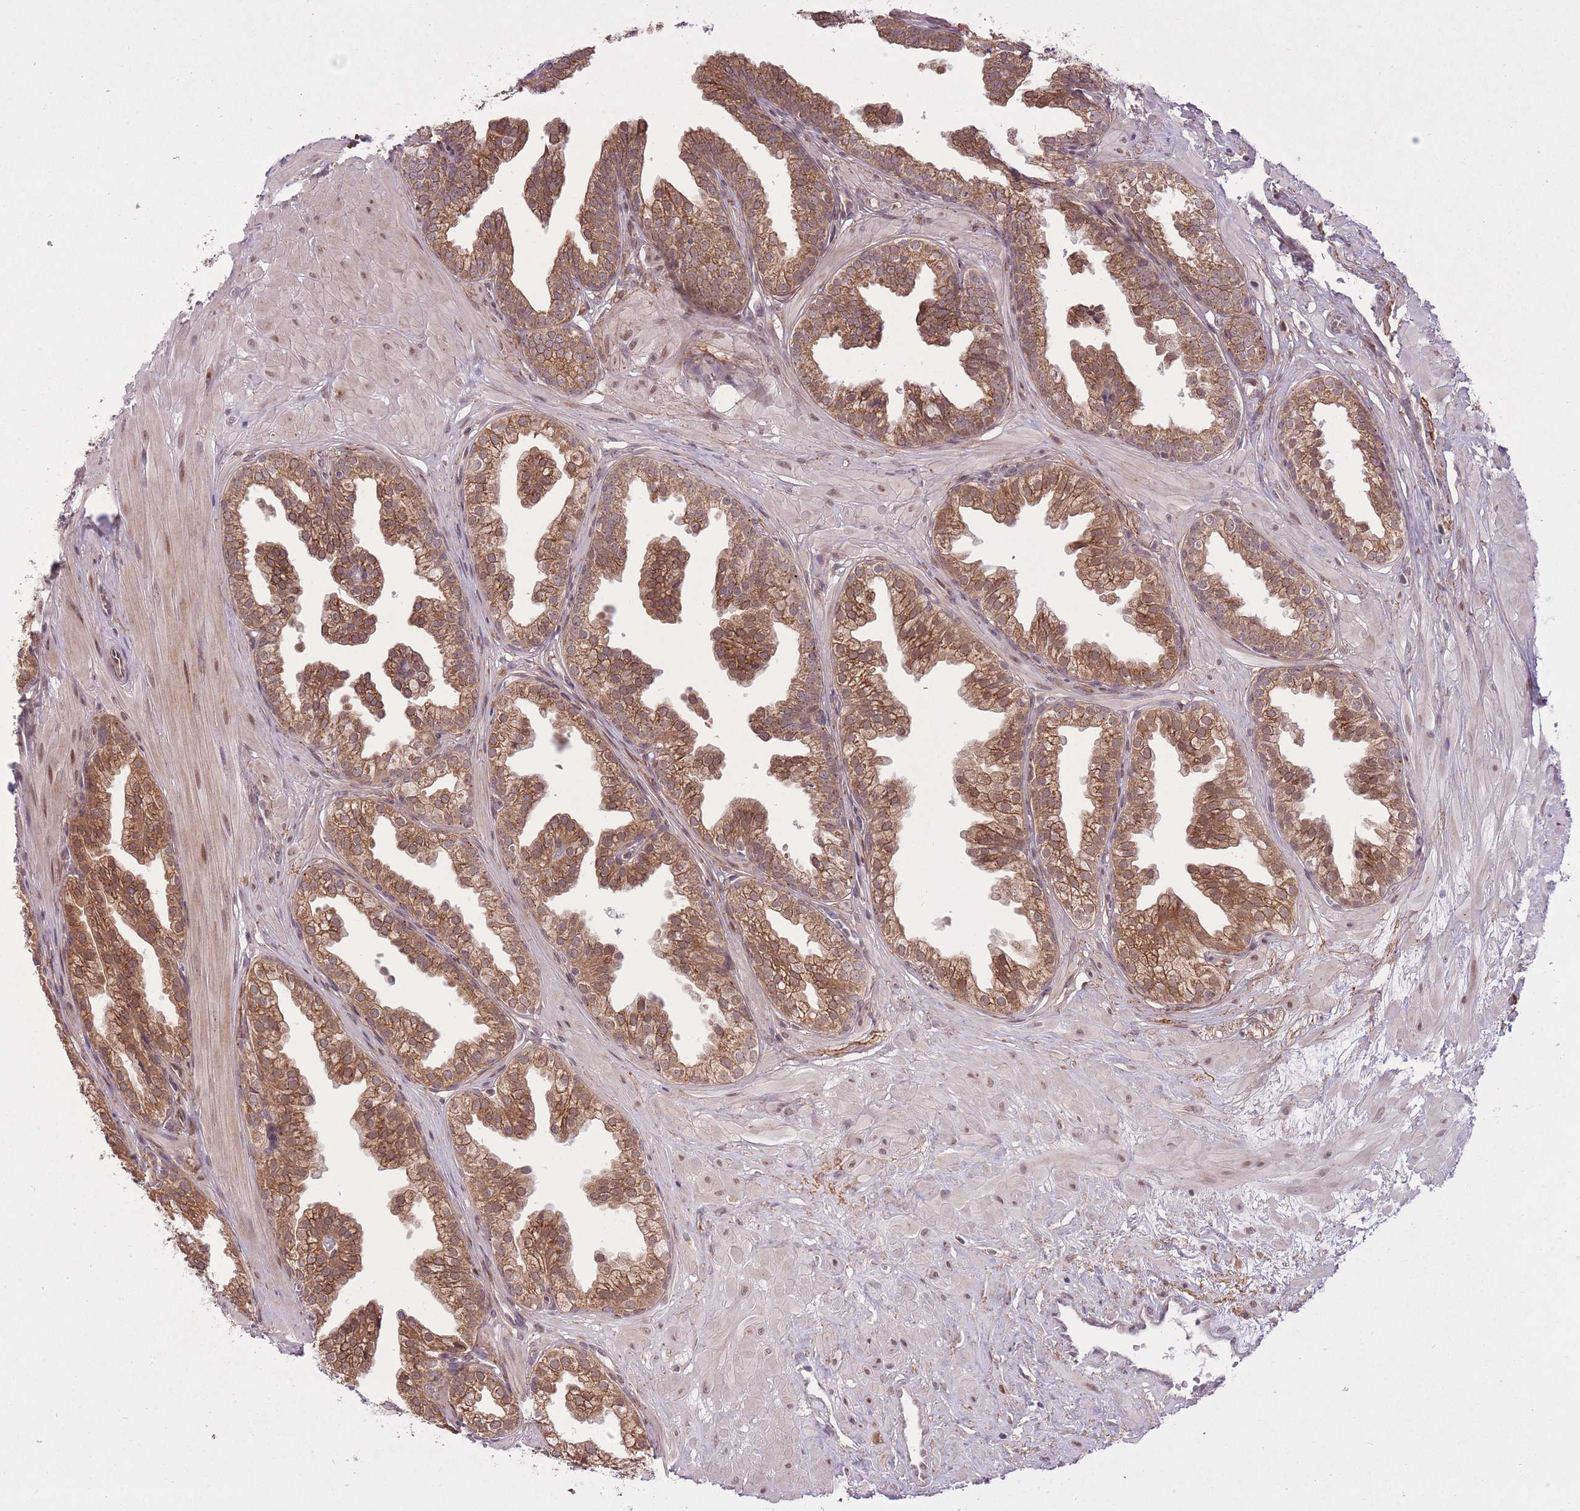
{"staining": {"intensity": "moderate", "quantity": ">75%", "location": "cytoplasmic/membranous"}, "tissue": "prostate", "cell_type": "Glandular cells", "image_type": "normal", "snomed": [{"axis": "morphology", "description": "Normal tissue, NOS"}, {"axis": "topography", "description": "Prostate"}, {"axis": "topography", "description": "Peripheral nerve tissue"}], "caption": "Protein staining of benign prostate shows moderate cytoplasmic/membranous positivity in approximately >75% of glandular cells. The staining is performed using DAB brown chromogen to label protein expression. The nuclei are counter-stained blue using hematoxylin.", "gene": "ZNF391", "patient": {"sex": "male", "age": 55}}